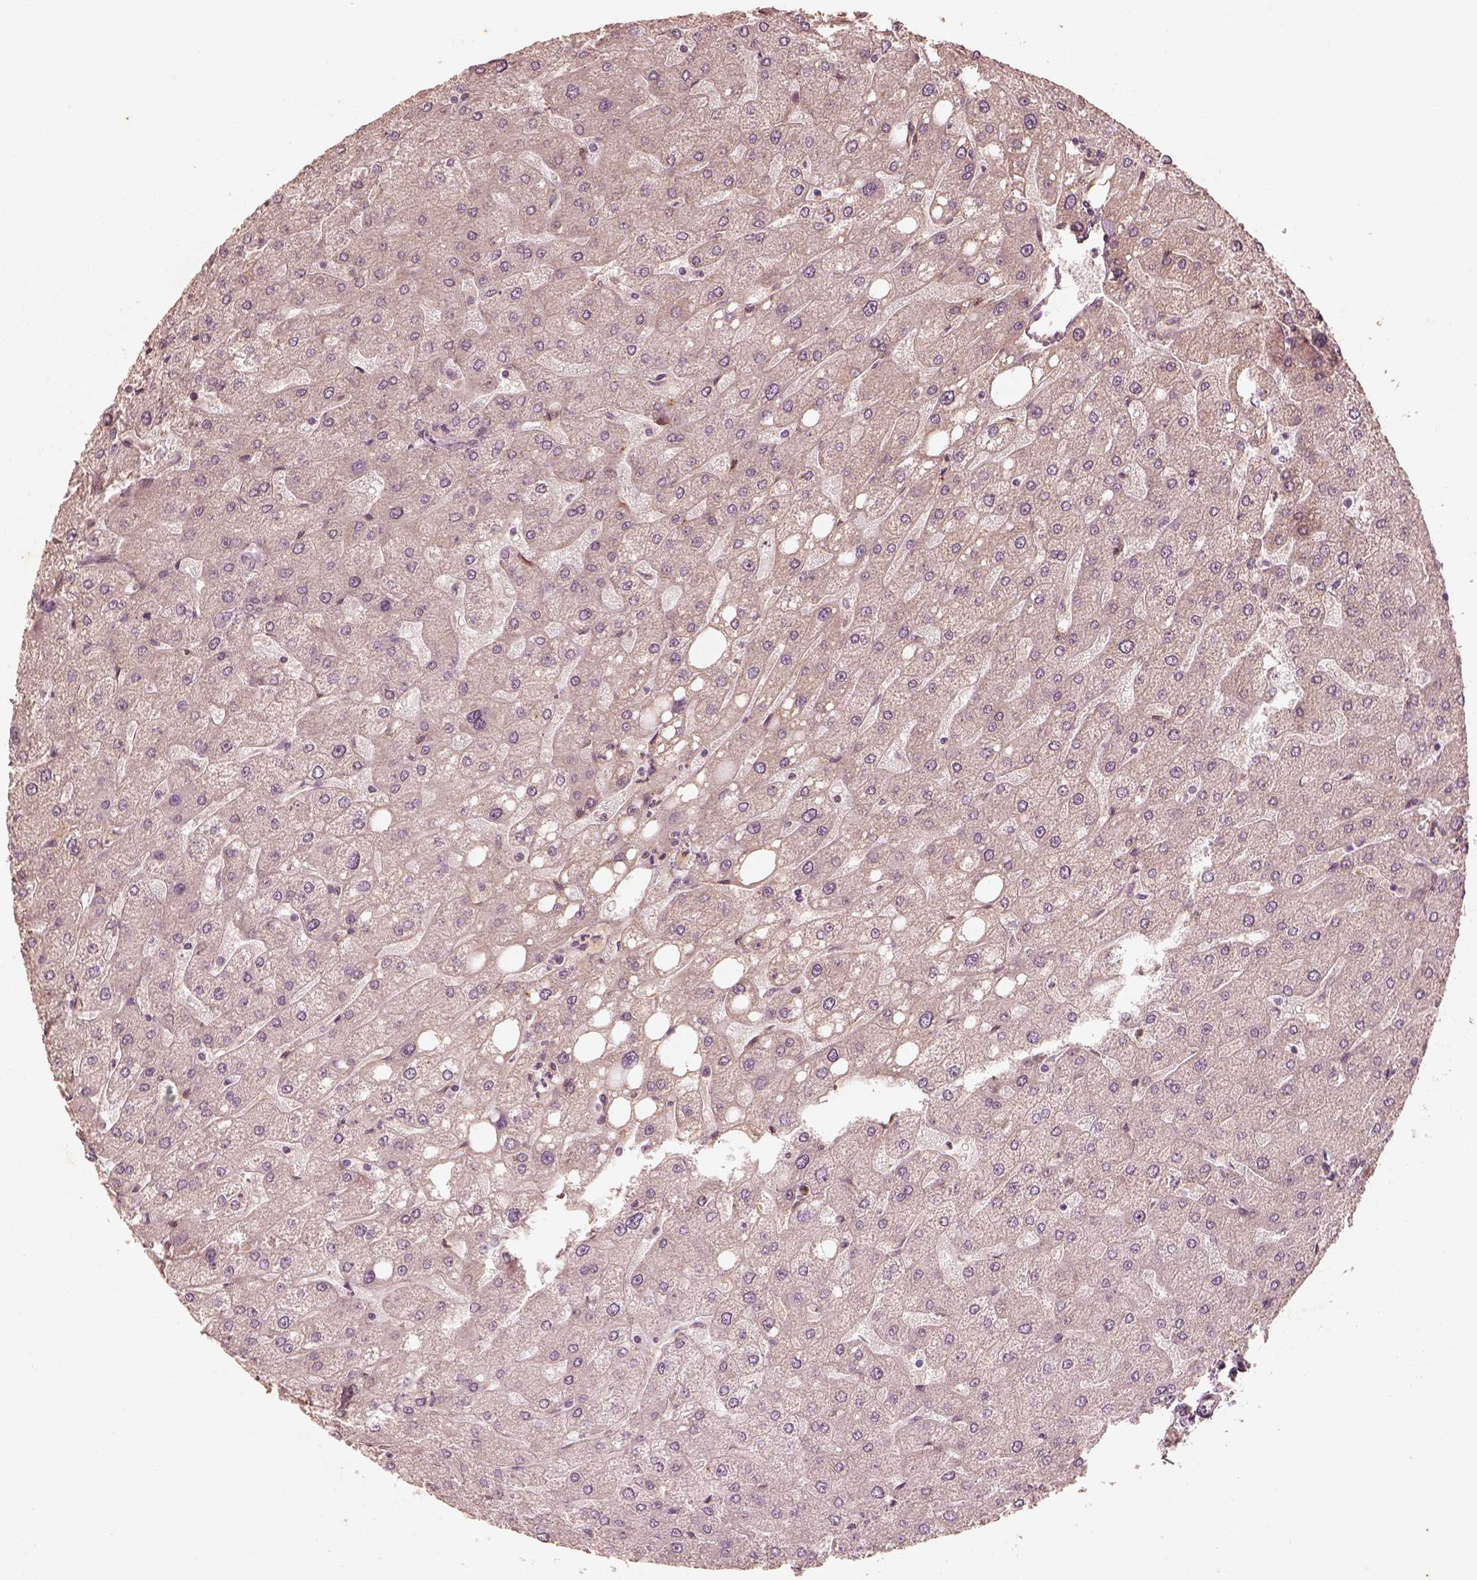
{"staining": {"intensity": "negative", "quantity": "none", "location": "none"}, "tissue": "liver", "cell_type": "Cholangiocytes", "image_type": "normal", "snomed": [{"axis": "morphology", "description": "Normal tissue, NOS"}, {"axis": "topography", "description": "Liver"}], "caption": "High magnification brightfield microscopy of benign liver stained with DAB (brown) and counterstained with hematoxylin (blue): cholangiocytes show no significant positivity.", "gene": "WLS", "patient": {"sex": "male", "age": 67}}